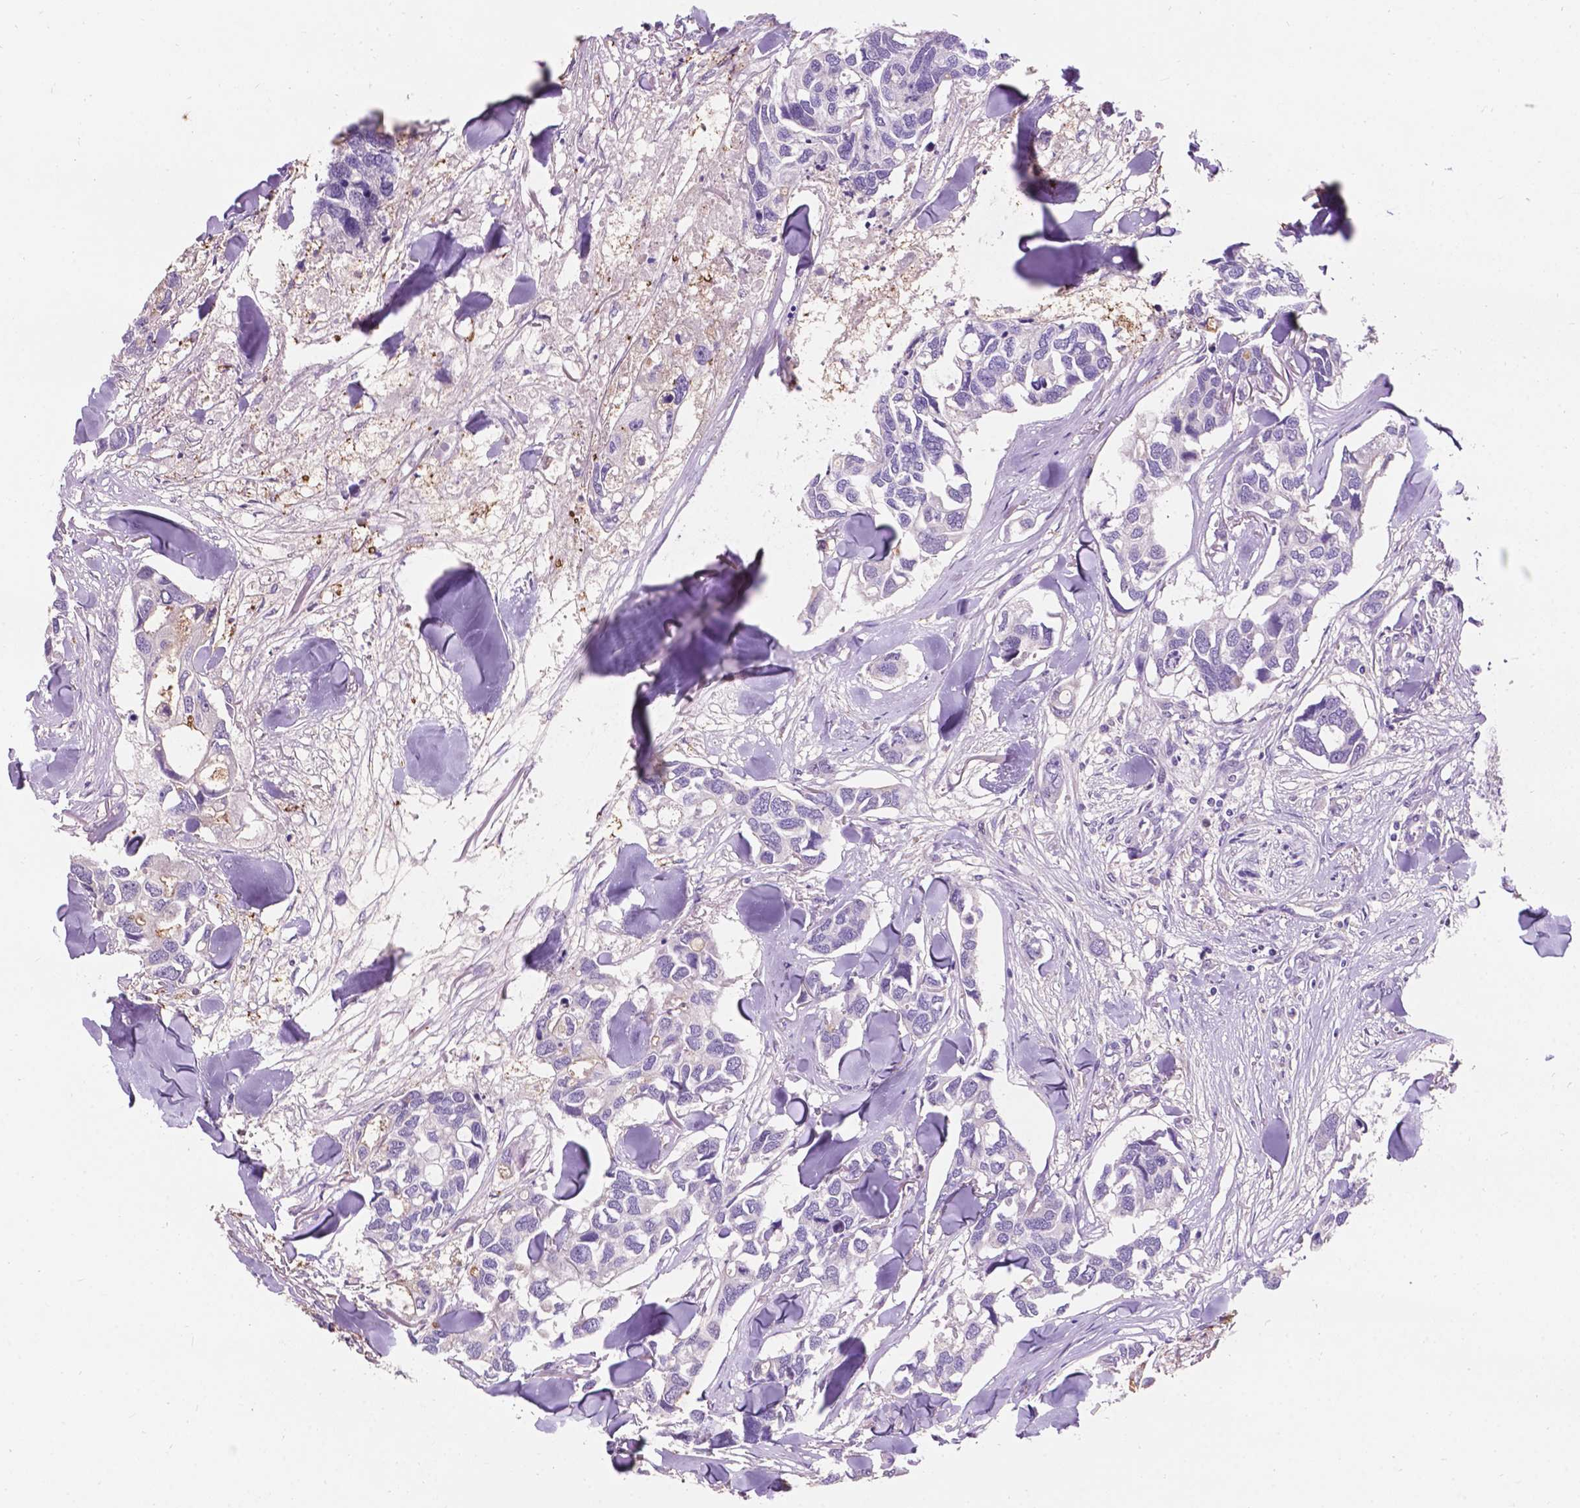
{"staining": {"intensity": "negative", "quantity": "none", "location": "none"}, "tissue": "breast cancer", "cell_type": "Tumor cells", "image_type": "cancer", "snomed": [{"axis": "morphology", "description": "Duct carcinoma"}, {"axis": "topography", "description": "Breast"}], "caption": "A high-resolution histopathology image shows immunohistochemistry staining of breast invasive ductal carcinoma, which displays no significant positivity in tumor cells.", "gene": "PLSCR1", "patient": {"sex": "female", "age": 83}}